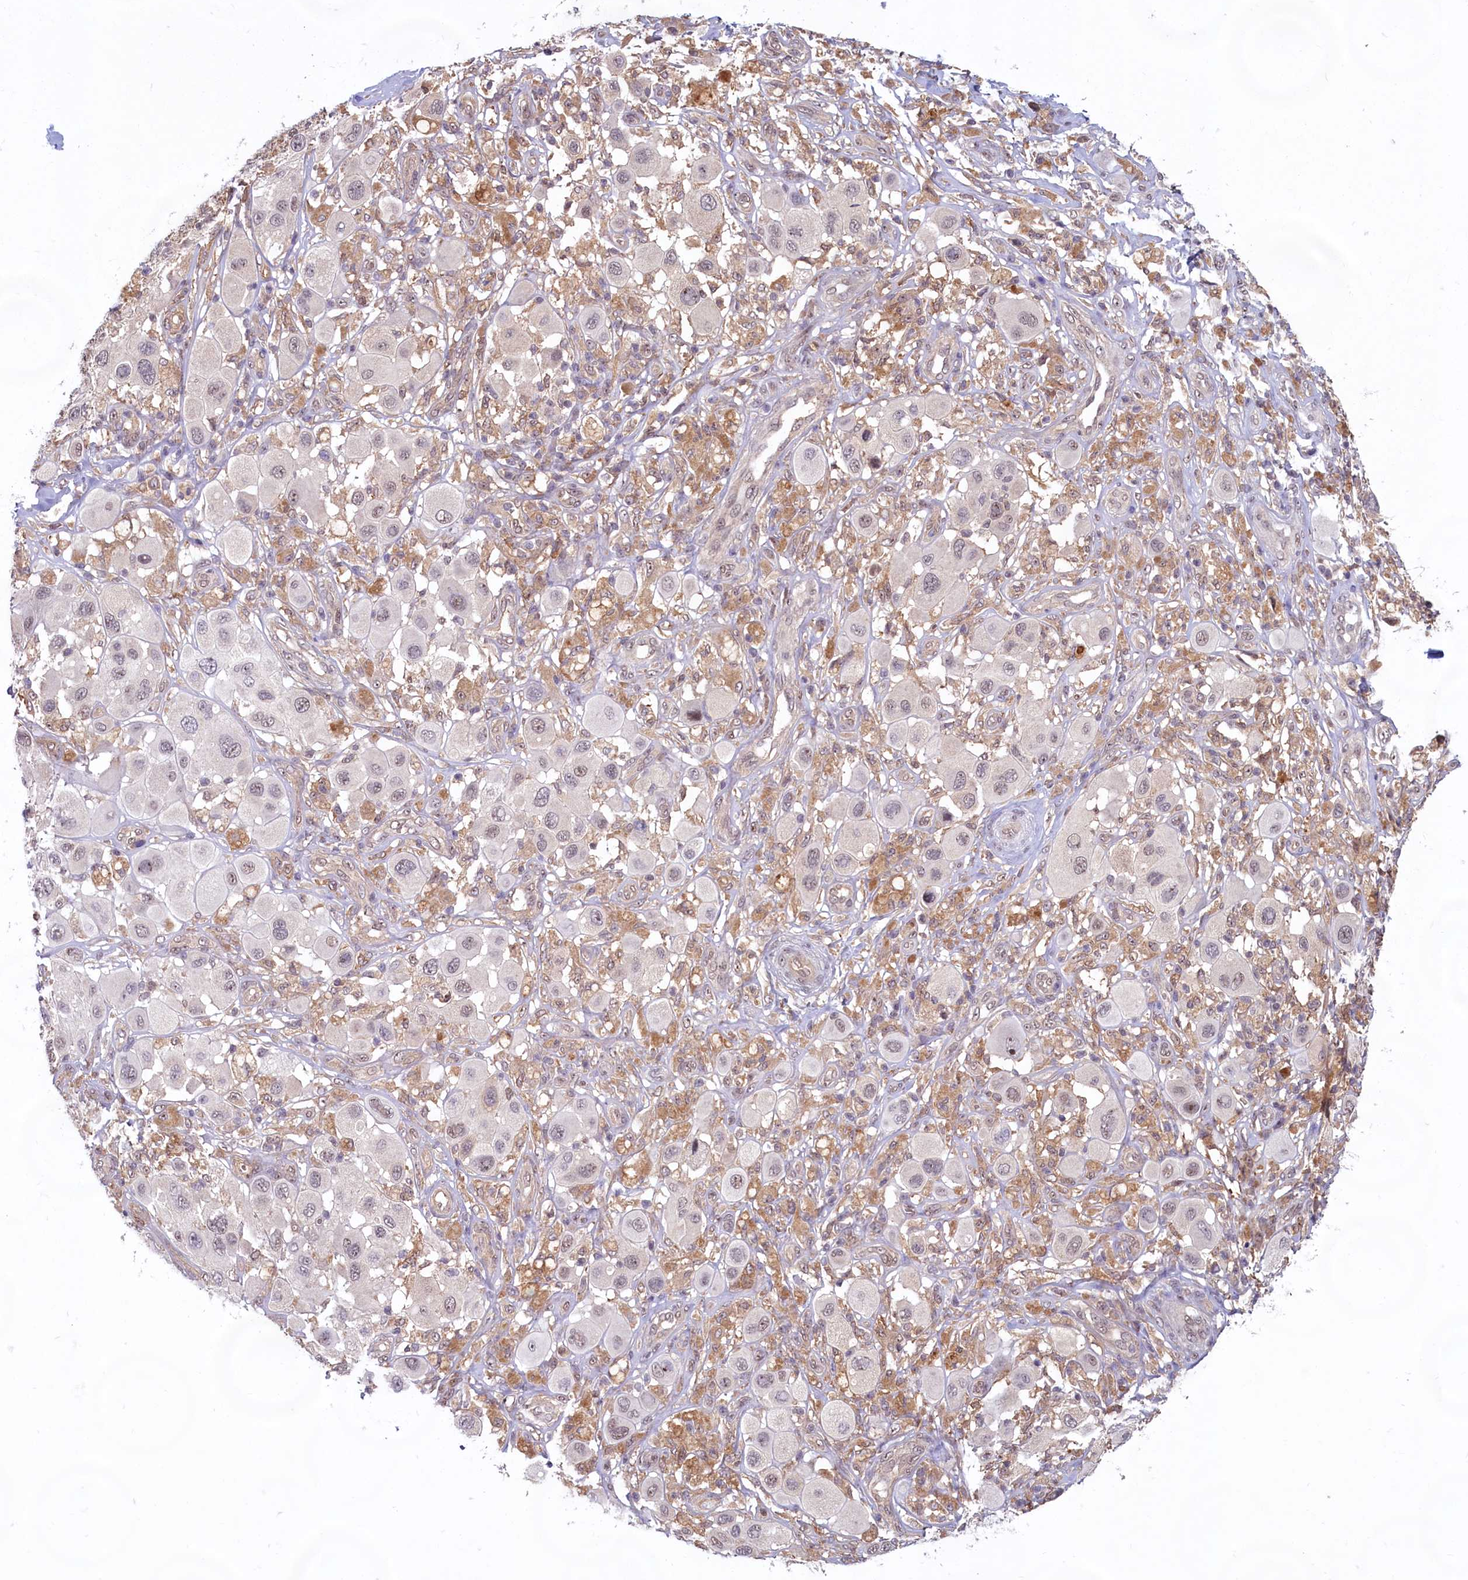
{"staining": {"intensity": "moderate", "quantity": "25%-75%", "location": "nuclear"}, "tissue": "melanoma", "cell_type": "Tumor cells", "image_type": "cancer", "snomed": [{"axis": "morphology", "description": "Malignant melanoma, Metastatic site"}, {"axis": "topography", "description": "Skin"}], "caption": "DAB (3,3'-diaminobenzidine) immunohistochemical staining of human malignant melanoma (metastatic site) shows moderate nuclear protein positivity in about 25%-75% of tumor cells.", "gene": "C1D", "patient": {"sex": "male", "age": 41}}